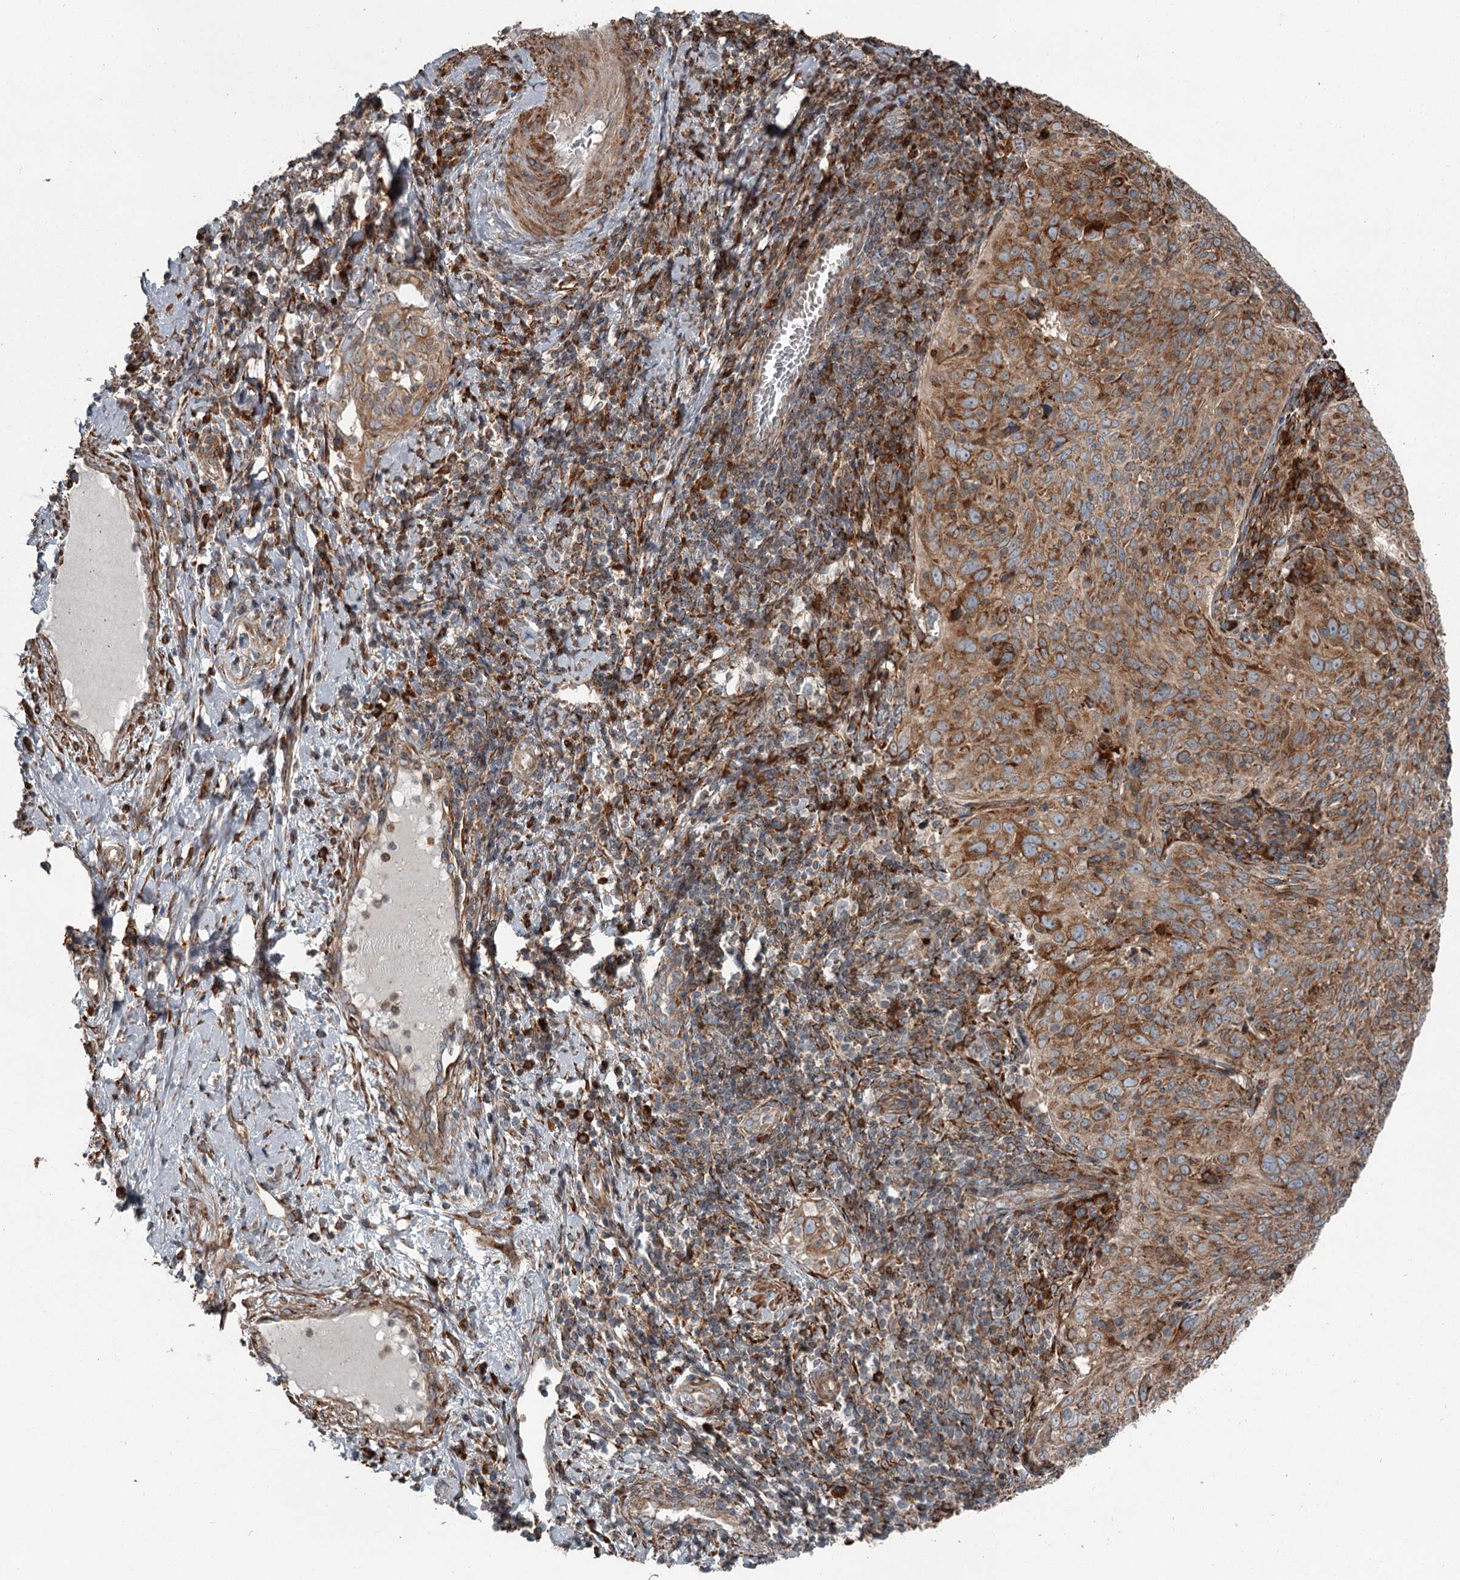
{"staining": {"intensity": "moderate", "quantity": ">75%", "location": "cytoplasmic/membranous"}, "tissue": "cervical cancer", "cell_type": "Tumor cells", "image_type": "cancer", "snomed": [{"axis": "morphology", "description": "Squamous cell carcinoma, NOS"}, {"axis": "topography", "description": "Cervix"}], "caption": "Tumor cells exhibit medium levels of moderate cytoplasmic/membranous expression in about >75% of cells in human cervical cancer (squamous cell carcinoma).", "gene": "RASSF8", "patient": {"sex": "female", "age": 31}}